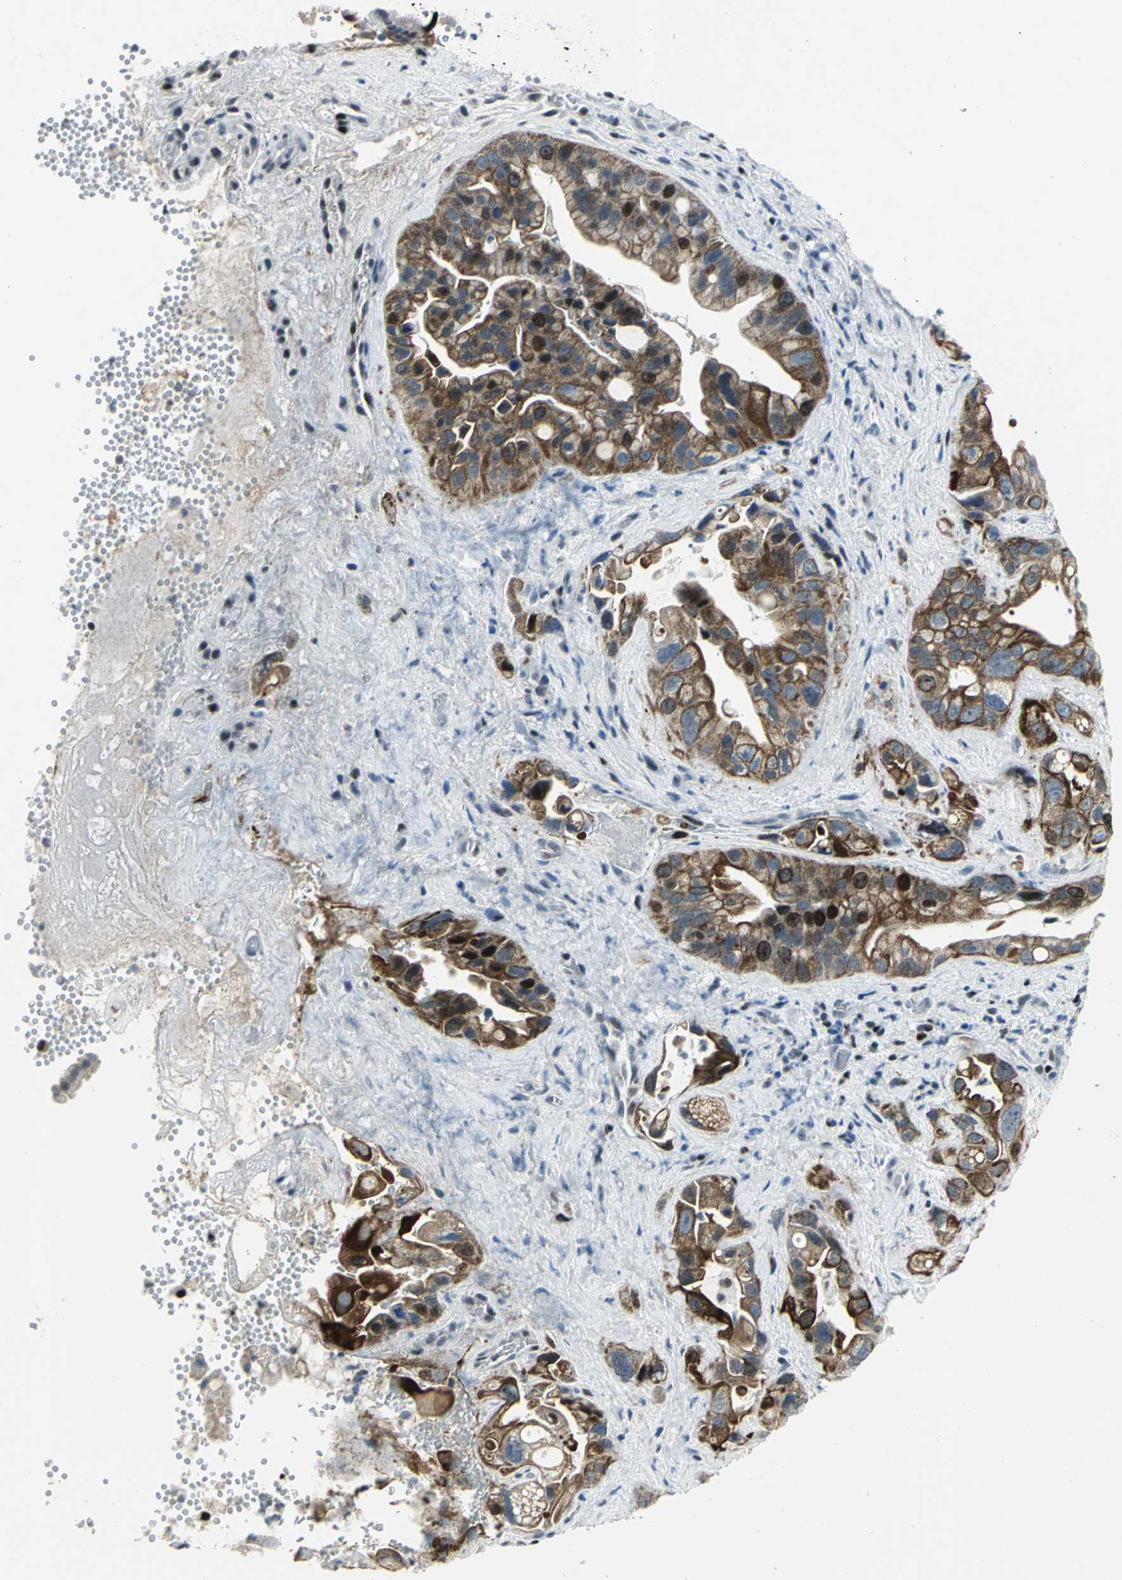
{"staining": {"intensity": "moderate", "quantity": "25%-75%", "location": "cytoplasmic/membranous,nuclear"}, "tissue": "pancreatic cancer", "cell_type": "Tumor cells", "image_type": "cancer", "snomed": [{"axis": "morphology", "description": "Adenocarcinoma, NOS"}, {"axis": "topography", "description": "Pancreas"}], "caption": "Human pancreatic adenocarcinoma stained with a protein marker demonstrates moderate staining in tumor cells.", "gene": "RPA1", "patient": {"sex": "female", "age": 77}}